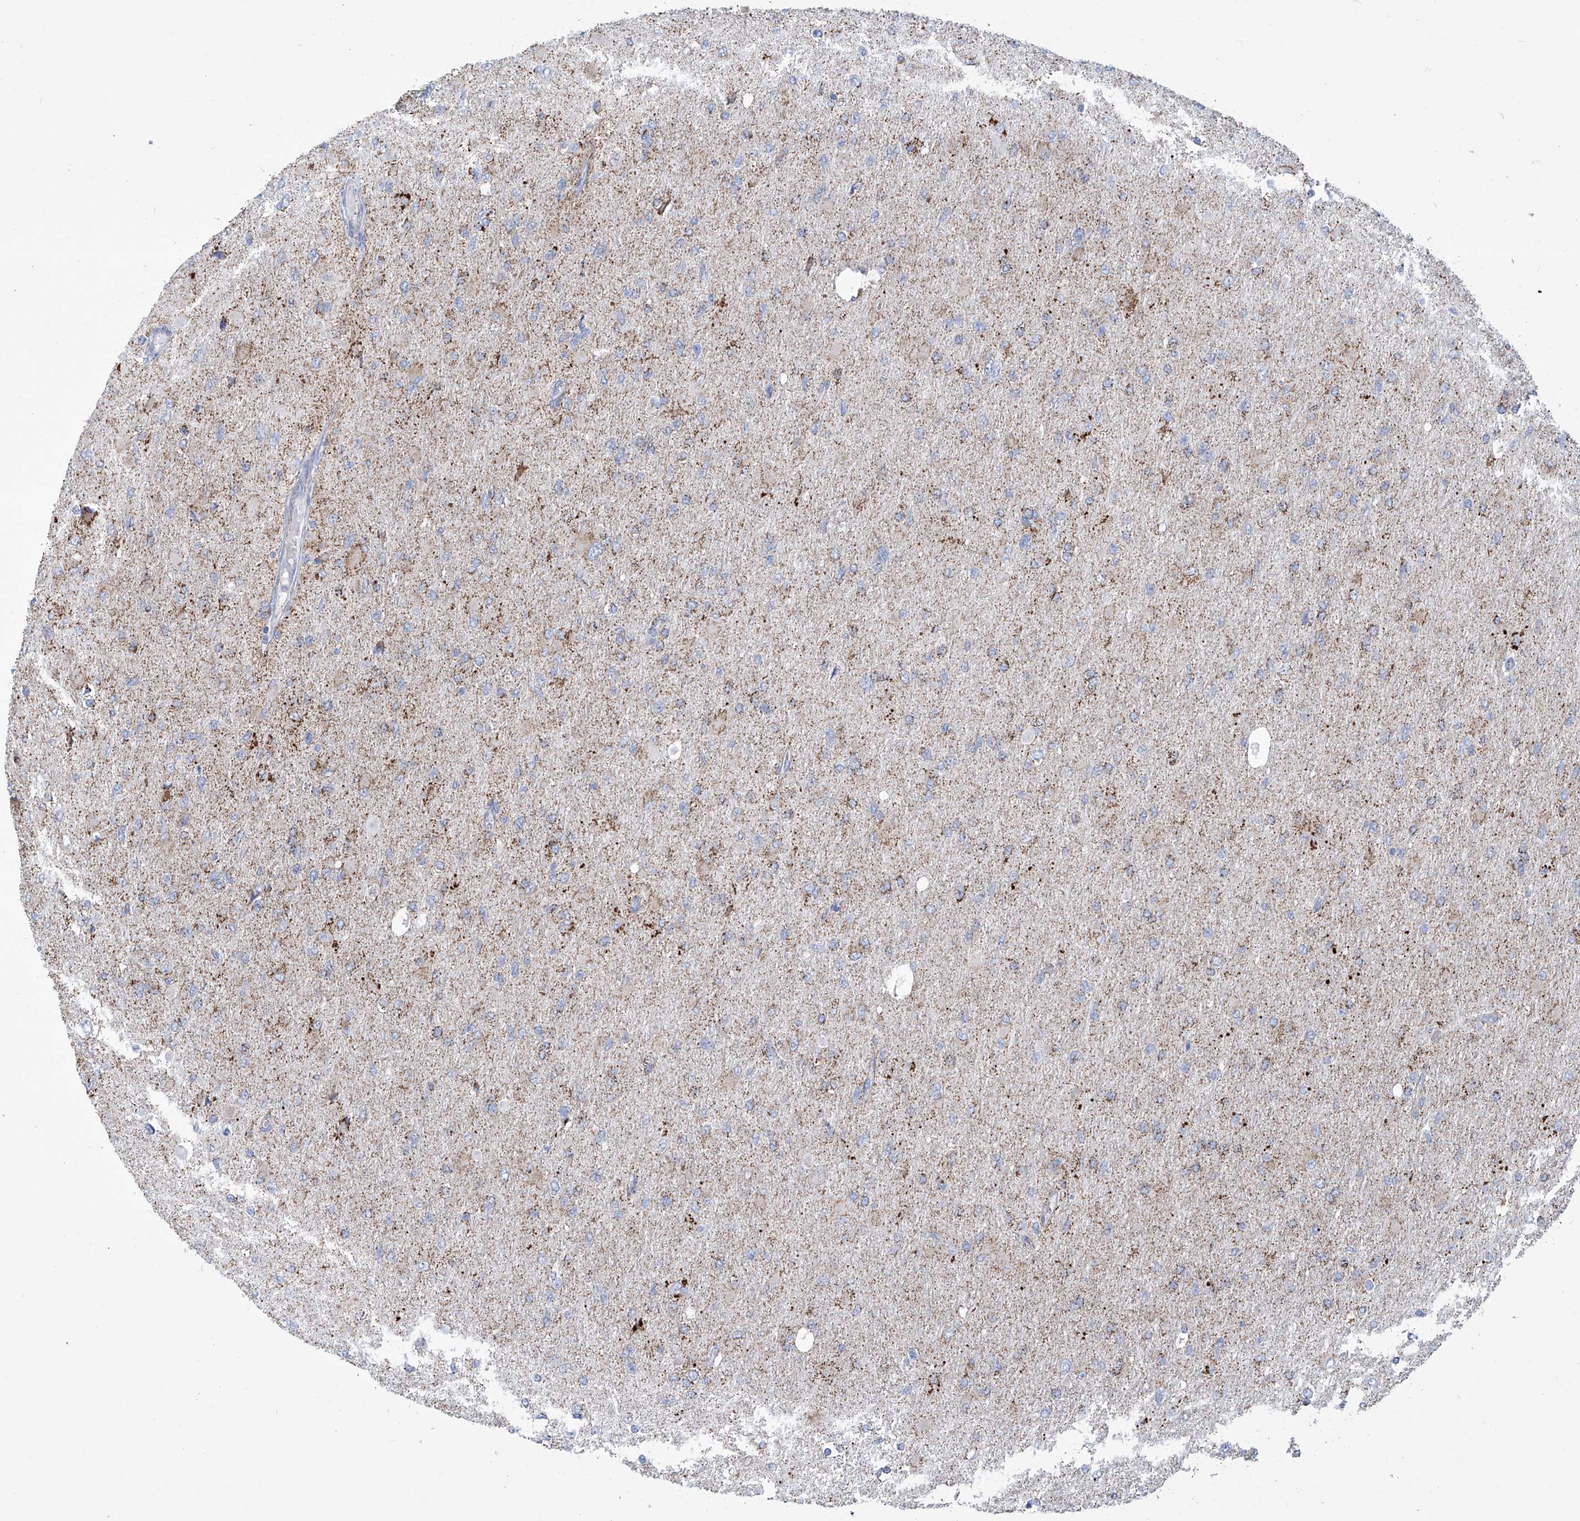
{"staining": {"intensity": "strong", "quantity": "25%-75%", "location": "cytoplasmic/membranous"}, "tissue": "glioma", "cell_type": "Tumor cells", "image_type": "cancer", "snomed": [{"axis": "morphology", "description": "Glioma, malignant, High grade"}, {"axis": "topography", "description": "Cerebral cortex"}], "caption": "A micrograph of human glioma stained for a protein reveals strong cytoplasmic/membranous brown staining in tumor cells.", "gene": "ALDH6A1", "patient": {"sex": "female", "age": 36}}